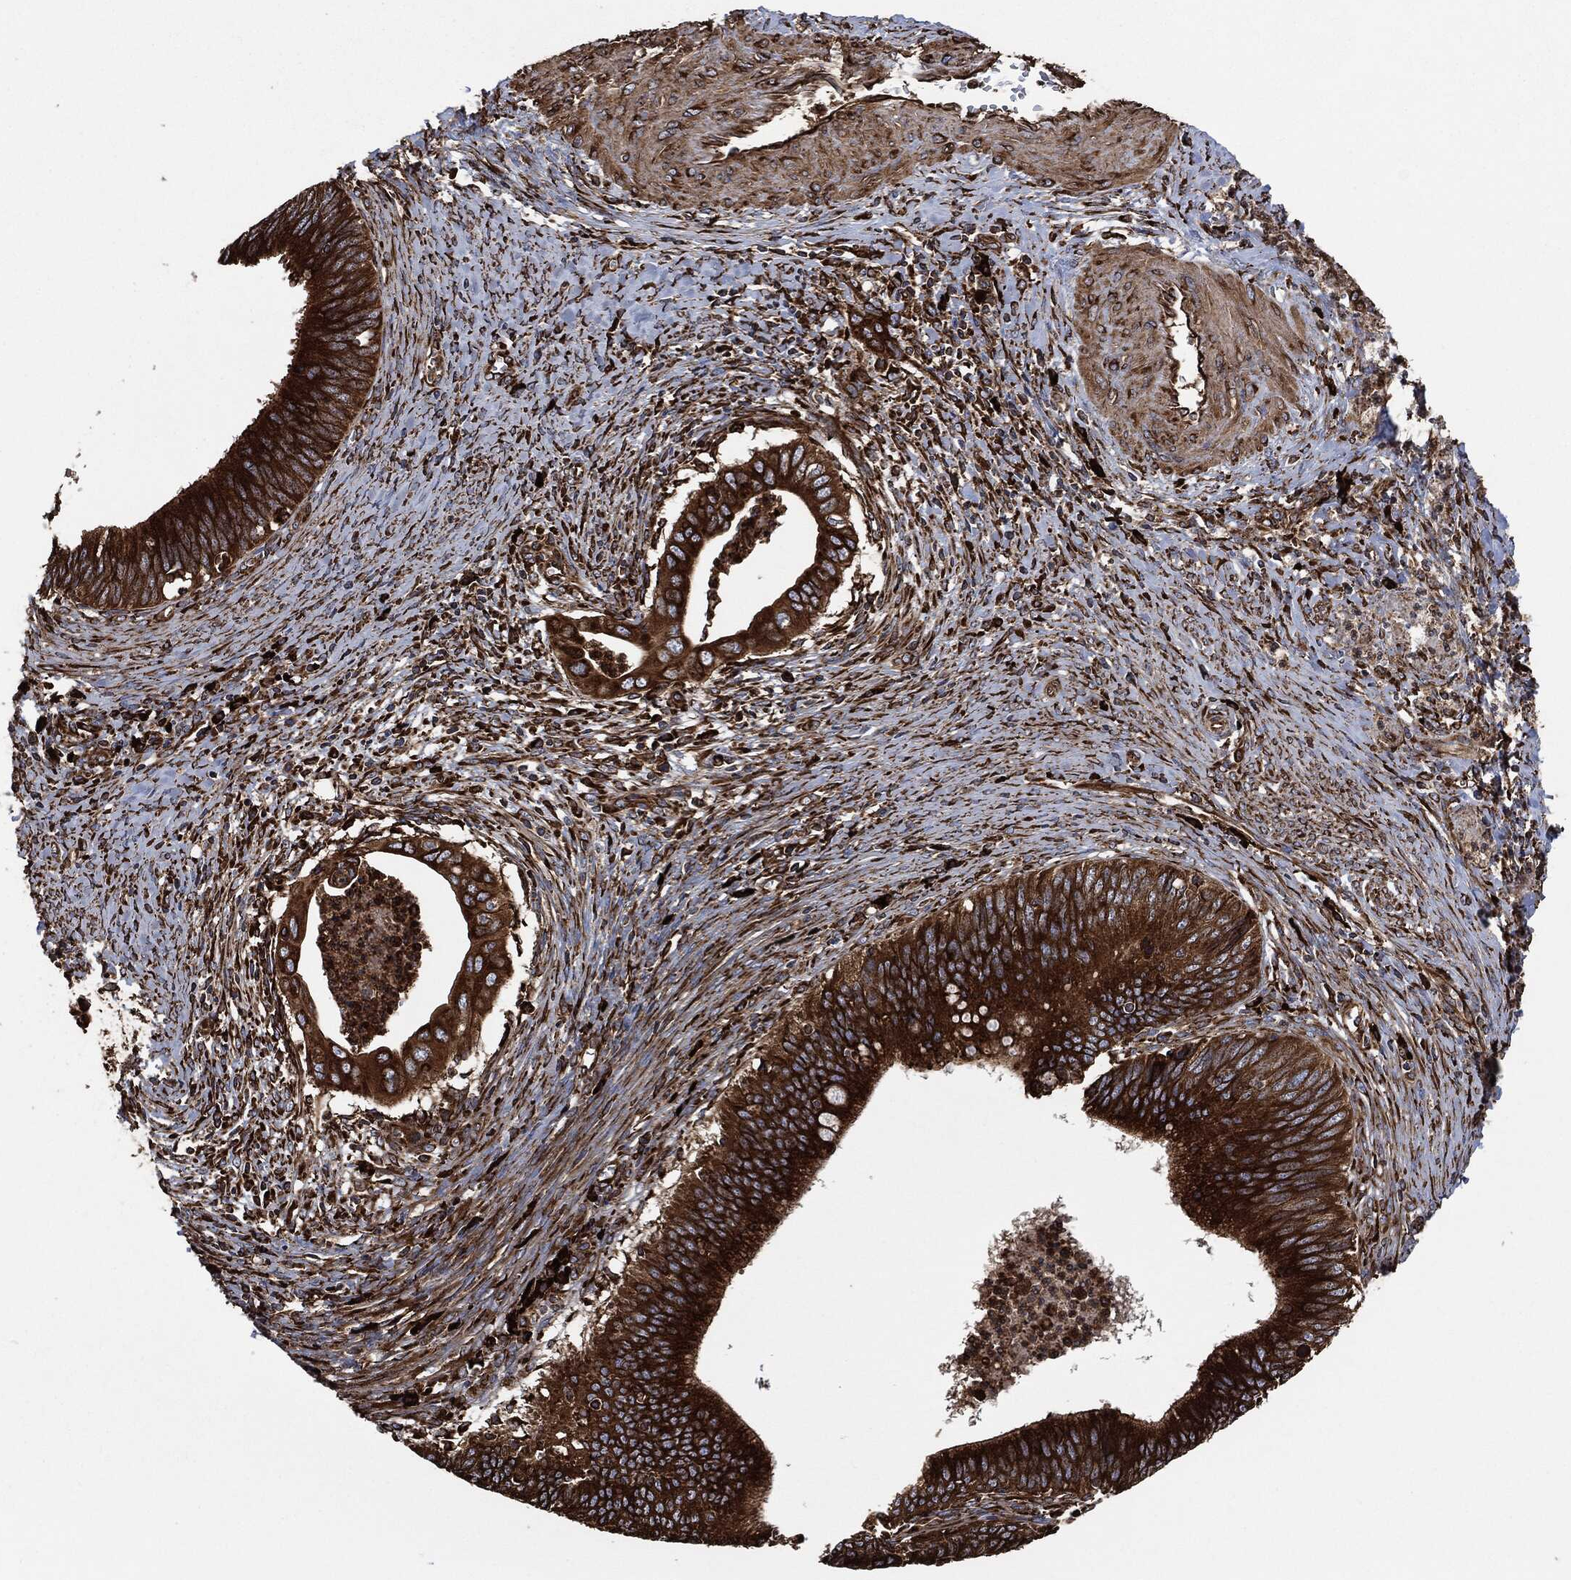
{"staining": {"intensity": "strong", "quantity": ">75%", "location": "cytoplasmic/membranous"}, "tissue": "cervical cancer", "cell_type": "Tumor cells", "image_type": "cancer", "snomed": [{"axis": "morphology", "description": "Adenocarcinoma, NOS"}, {"axis": "topography", "description": "Cervix"}], "caption": "Human adenocarcinoma (cervical) stained for a protein (brown) exhibits strong cytoplasmic/membranous positive staining in approximately >75% of tumor cells.", "gene": "AMFR", "patient": {"sex": "female", "age": 42}}